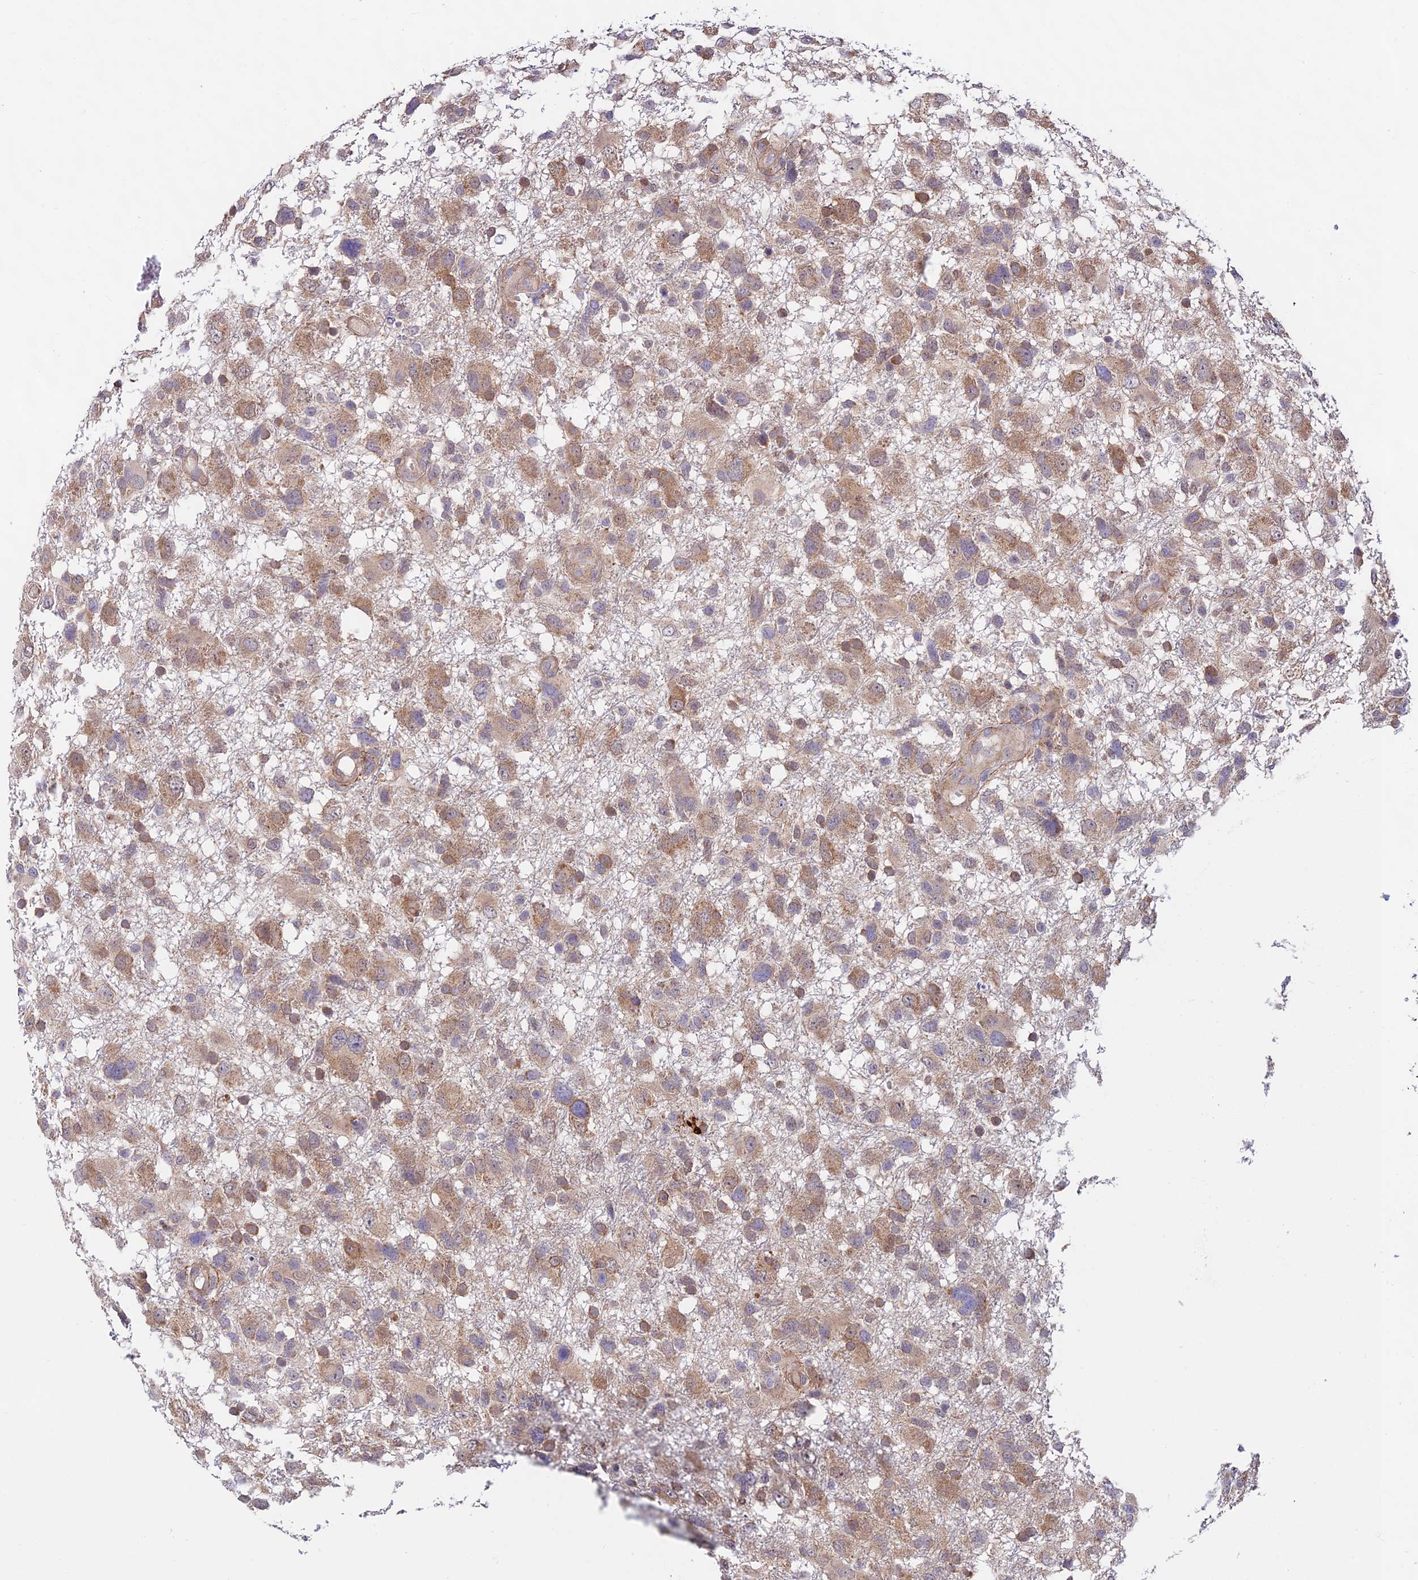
{"staining": {"intensity": "moderate", "quantity": "25%-75%", "location": "cytoplasmic/membranous"}, "tissue": "glioma", "cell_type": "Tumor cells", "image_type": "cancer", "snomed": [{"axis": "morphology", "description": "Glioma, malignant, High grade"}, {"axis": "topography", "description": "Brain"}], "caption": "Human glioma stained for a protein (brown) exhibits moderate cytoplasmic/membranous positive positivity in approximately 25%-75% of tumor cells.", "gene": "ANKRD50", "patient": {"sex": "male", "age": 61}}